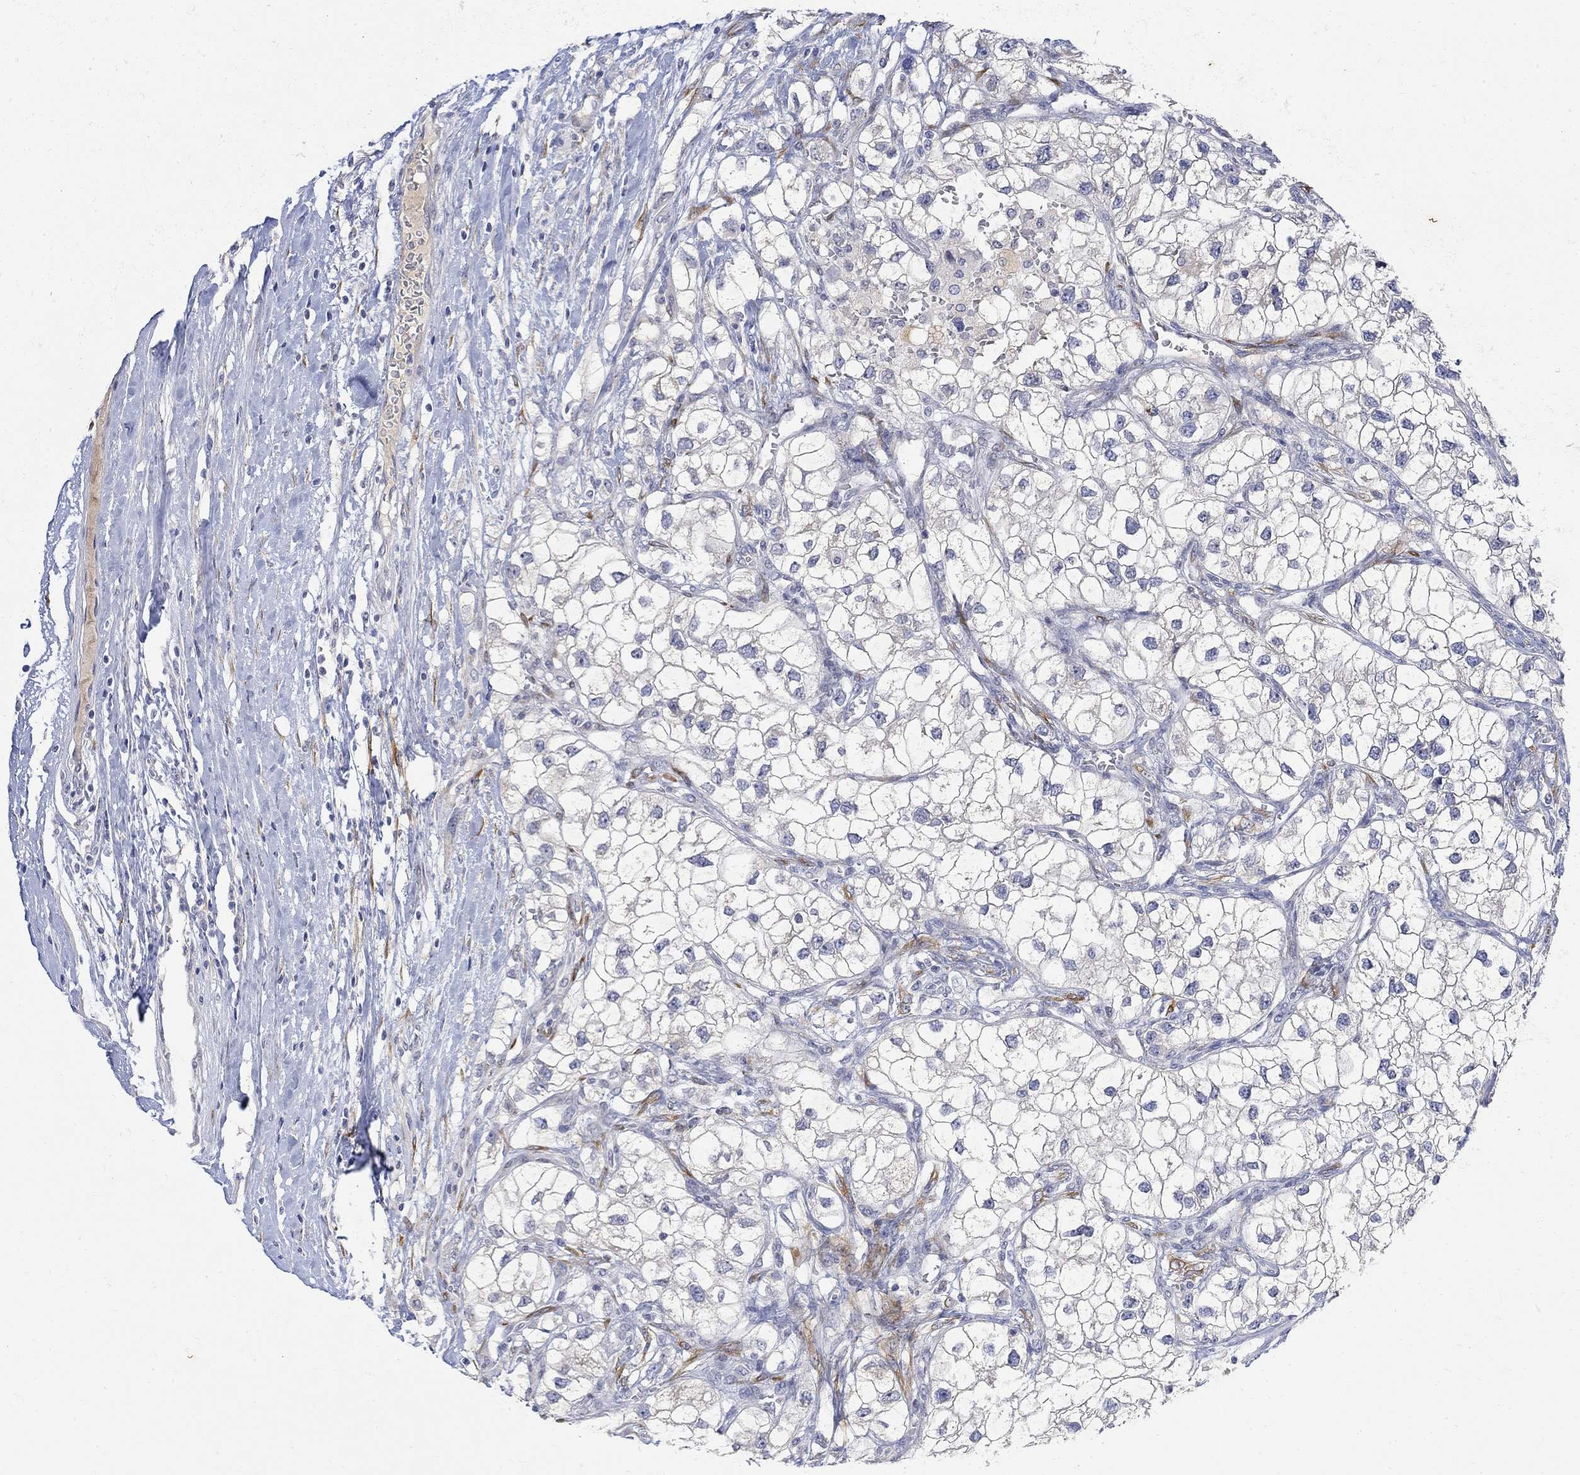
{"staining": {"intensity": "negative", "quantity": "none", "location": "none"}, "tissue": "renal cancer", "cell_type": "Tumor cells", "image_type": "cancer", "snomed": [{"axis": "morphology", "description": "Adenocarcinoma, NOS"}, {"axis": "topography", "description": "Kidney"}], "caption": "Protein analysis of renal cancer displays no significant expression in tumor cells.", "gene": "FNDC5", "patient": {"sex": "male", "age": 59}}